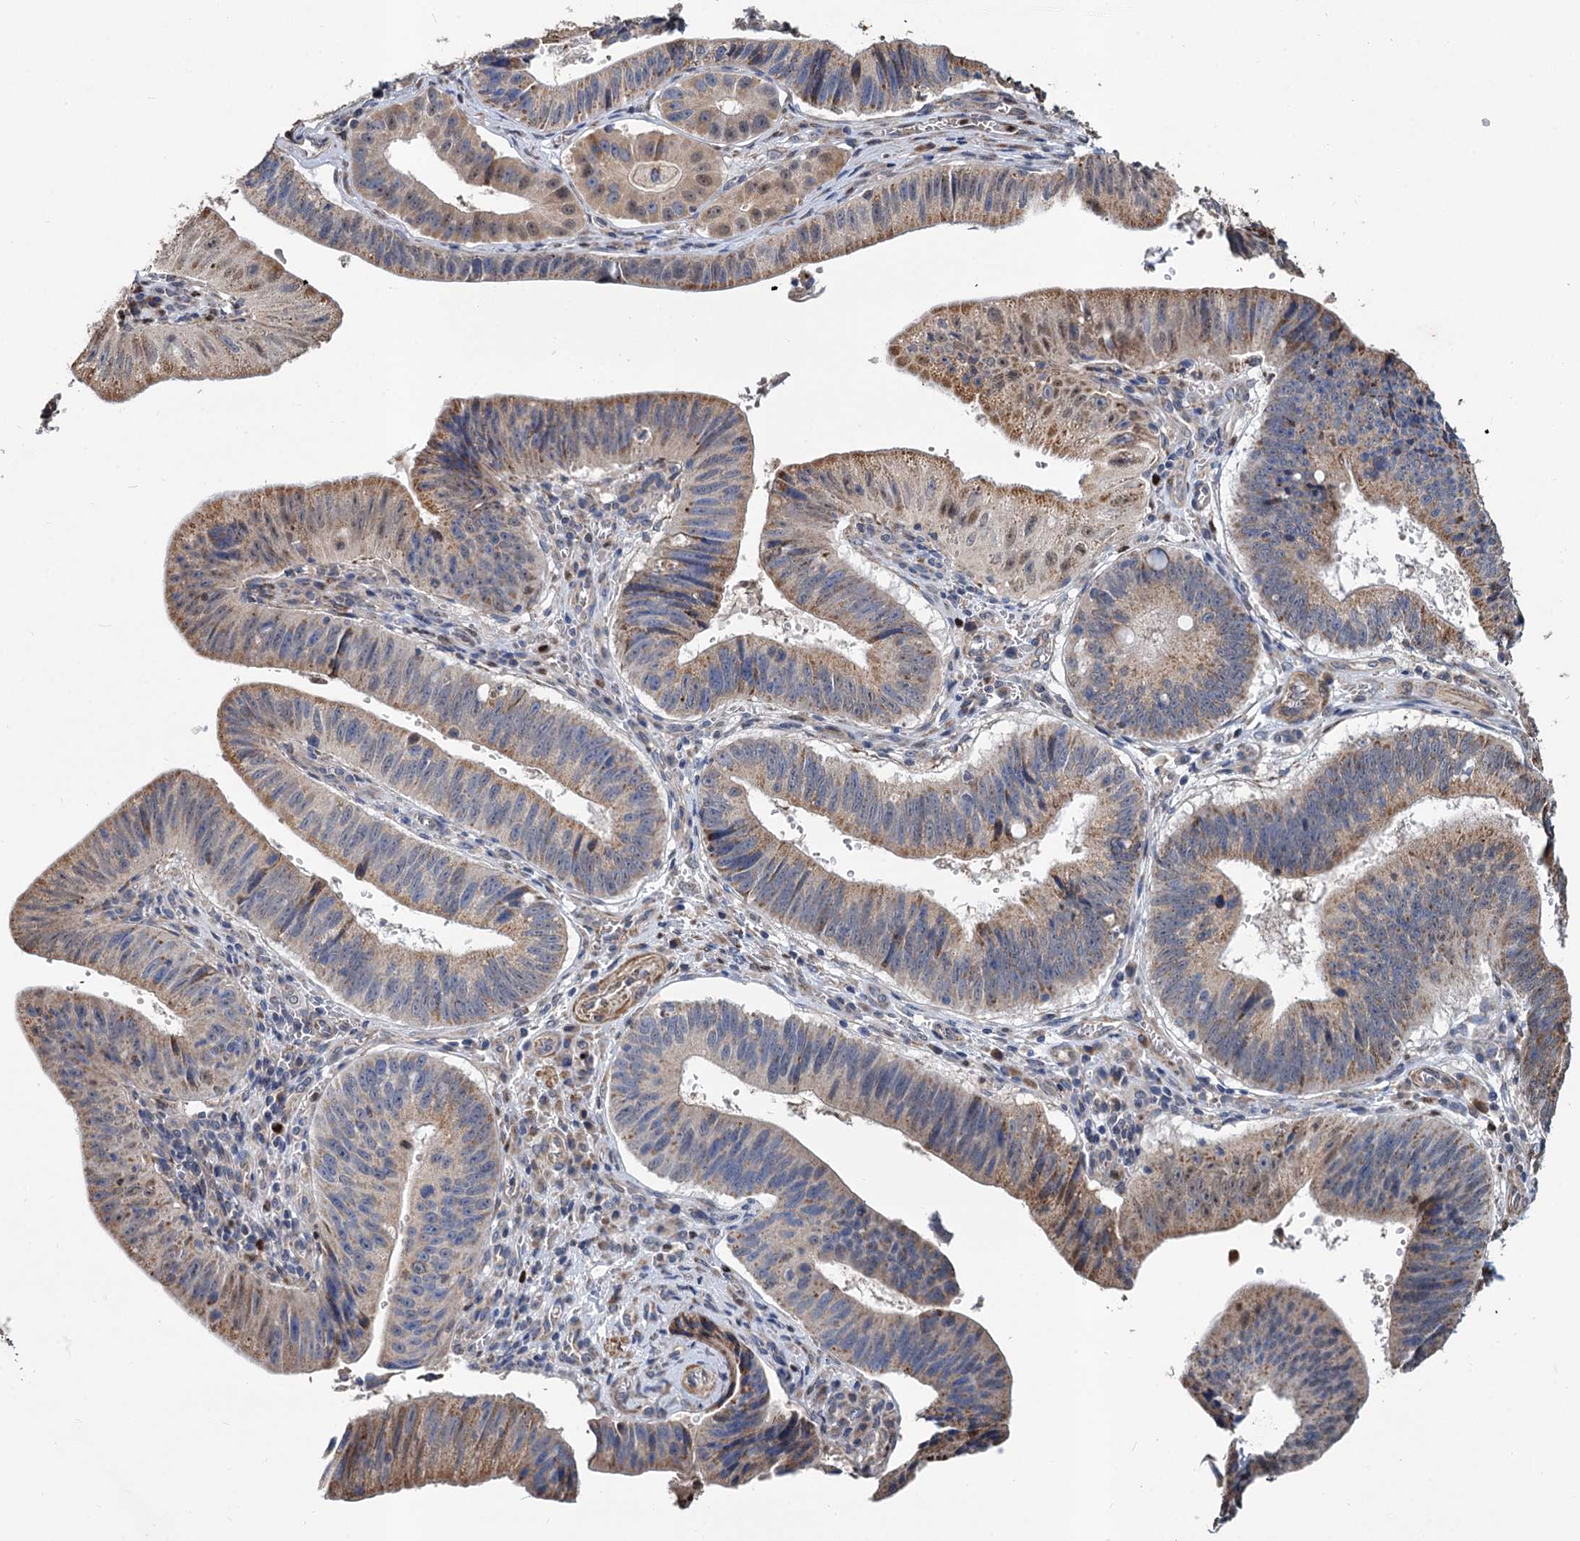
{"staining": {"intensity": "moderate", "quantity": "25%-75%", "location": "cytoplasmic/membranous"}, "tissue": "stomach cancer", "cell_type": "Tumor cells", "image_type": "cancer", "snomed": [{"axis": "morphology", "description": "Adenocarcinoma, NOS"}, {"axis": "topography", "description": "Stomach"}], "caption": "IHC histopathology image of human stomach cancer stained for a protein (brown), which exhibits medium levels of moderate cytoplasmic/membranous expression in about 25%-75% of tumor cells.", "gene": "ALKBH7", "patient": {"sex": "male", "age": 59}}